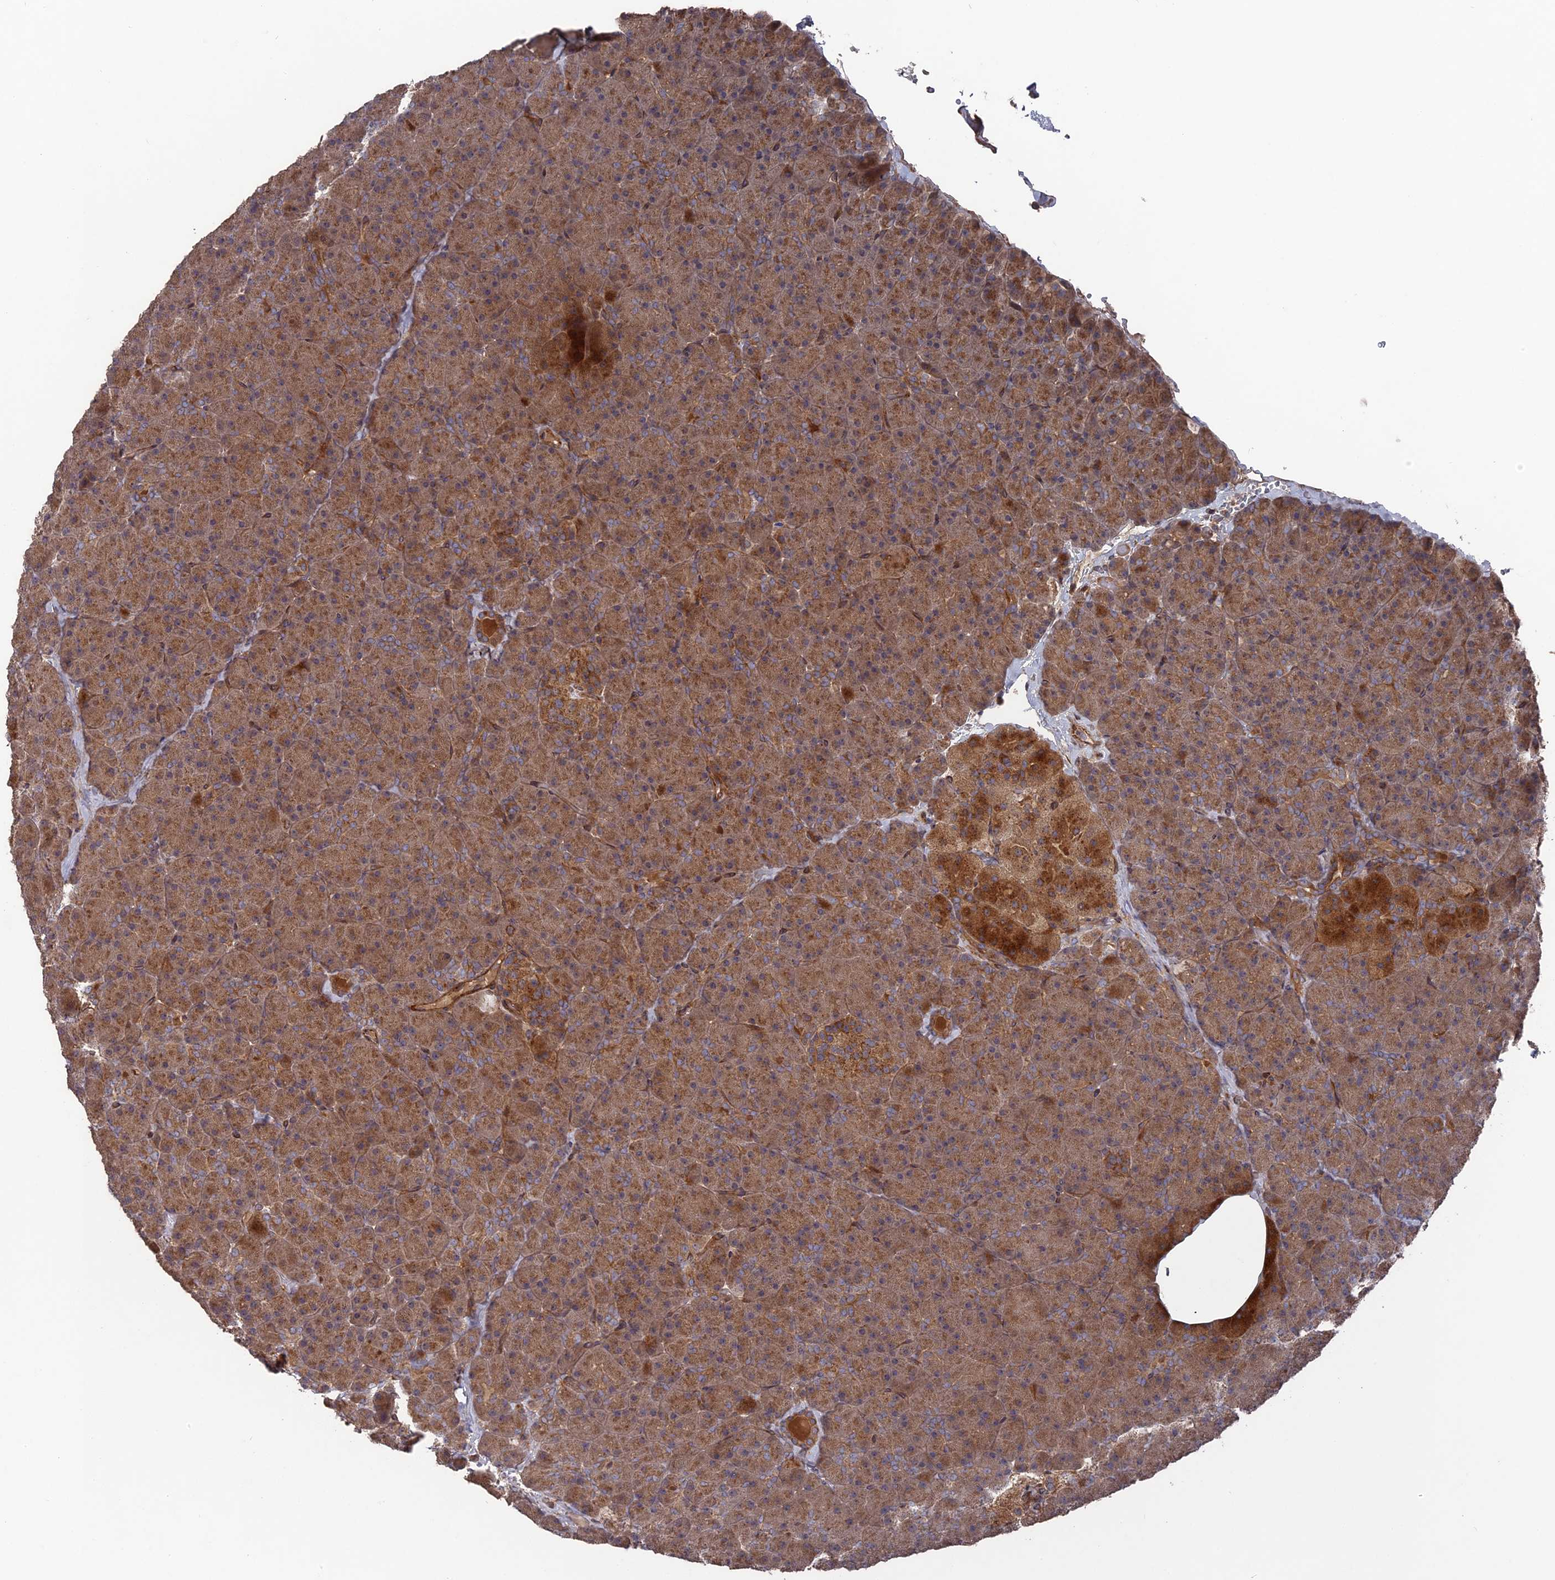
{"staining": {"intensity": "moderate", "quantity": ">75%", "location": "cytoplasmic/membranous"}, "tissue": "pancreas", "cell_type": "Exocrine glandular cells", "image_type": "normal", "snomed": [{"axis": "morphology", "description": "Normal tissue, NOS"}, {"axis": "topography", "description": "Pancreas"}], "caption": "A high-resolution micrograph shows immunohistochemistry staining of benign pancreas, which demonstrates moderate cytoplasmic/membranous expression in approximately >75% of exocrine glandular cells. (brown staining indicates protein expression, while blue staining denotes nuclei).", "gene": "DEF8", "patient": {"sex": "male", "age": 36}}